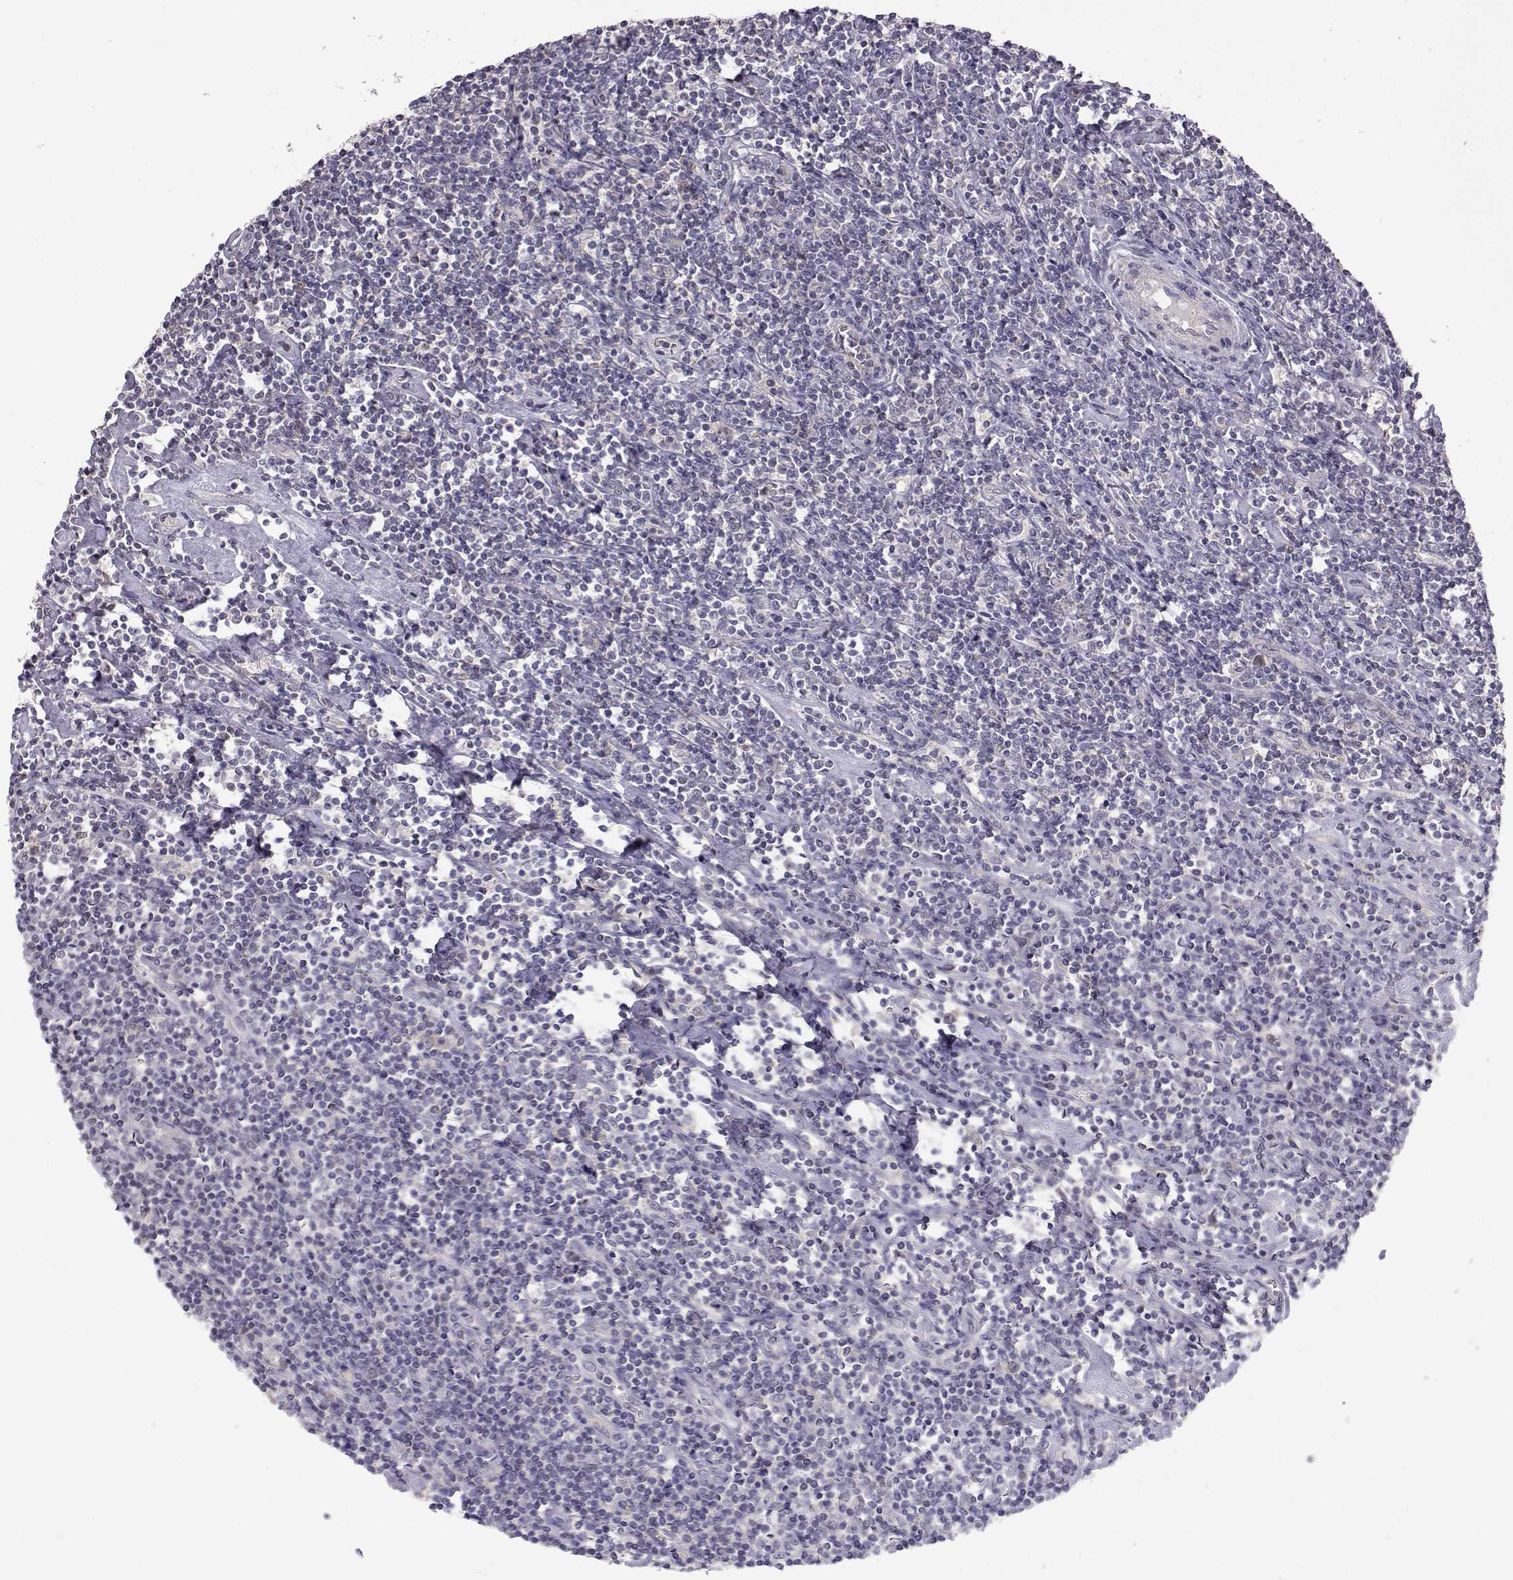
{"staining": {"intensity": "negative", "quantity": "none", "location": "none"}, "tissue": "lymphoma", "cell_type": "Tumor cells", "image_type": "cancer", "snomed": [{"axis": "morphology", "description": "Hodgkin's disease, NOS"}, {"axis": "topography", "description": "Lymph node"}], "caption": "This is an immunohistochemistry (IHC) micrograph of lymphoma. There is no expression in tumor cells.", "gene": "NCAM2", "patient": {"sex": "male", "age": 40}}